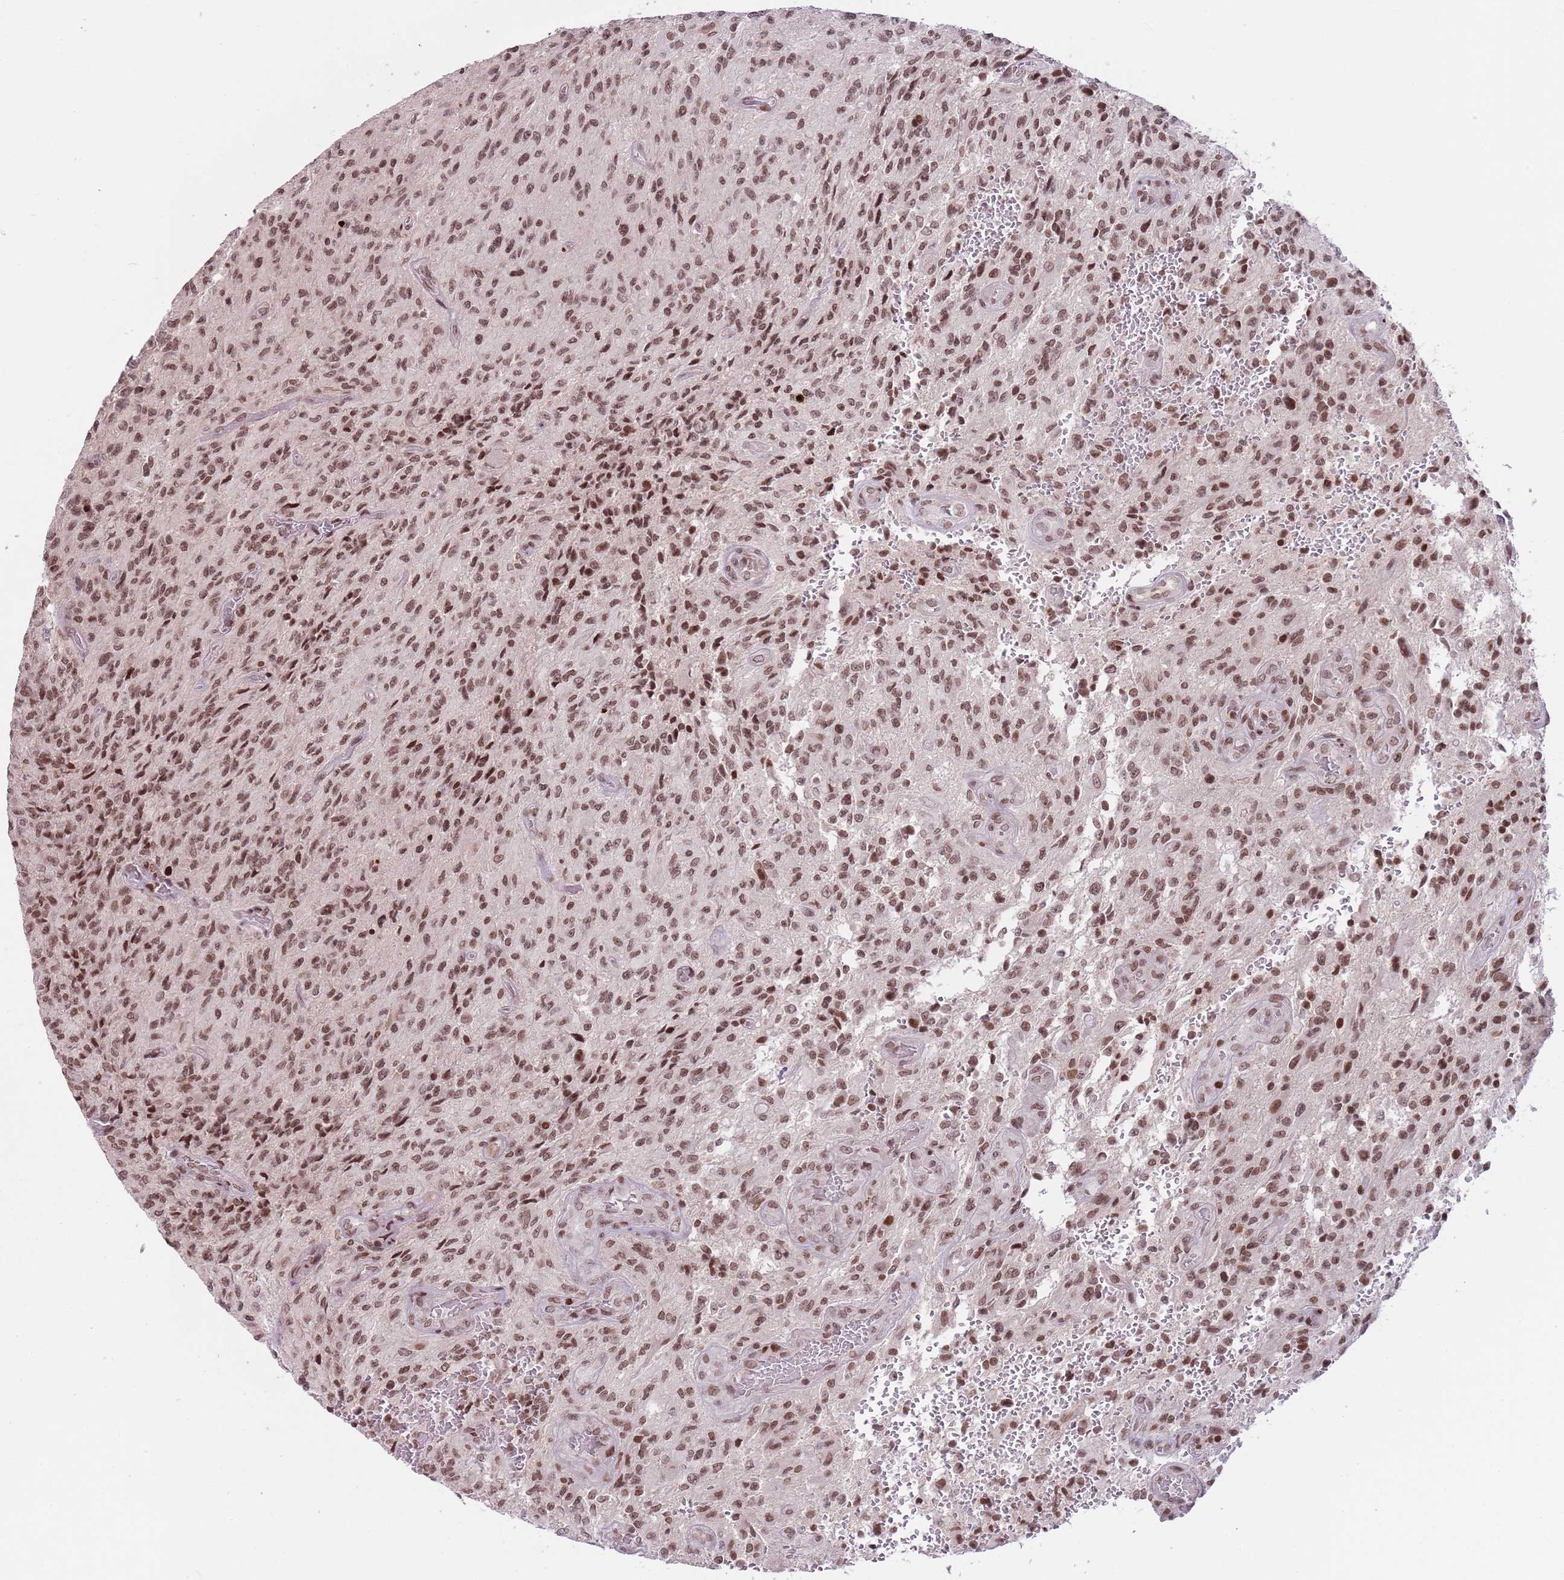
{"staining": {"intensity": "moderate", "quantity": ">75%", "location": "nuclear"}, "tissue": "glioma", "cell_type": "Tumor cells", "image_type": "cancer", "snomed": [{"axis": "morphology", "description": "Normal tissue, NOS"}, {"axis": "morphology", "description": "Glioma, malignant, High grade"}, {"axis": "topography", "description": "Cerebral cortex"}], "caption": "Moderate nuclear positivity is appreciated in about >75% of tumor cells in malignant high-grade glioma.", "gene": "SH3RF3", "patient": {"sex": "male", "age": 56}}